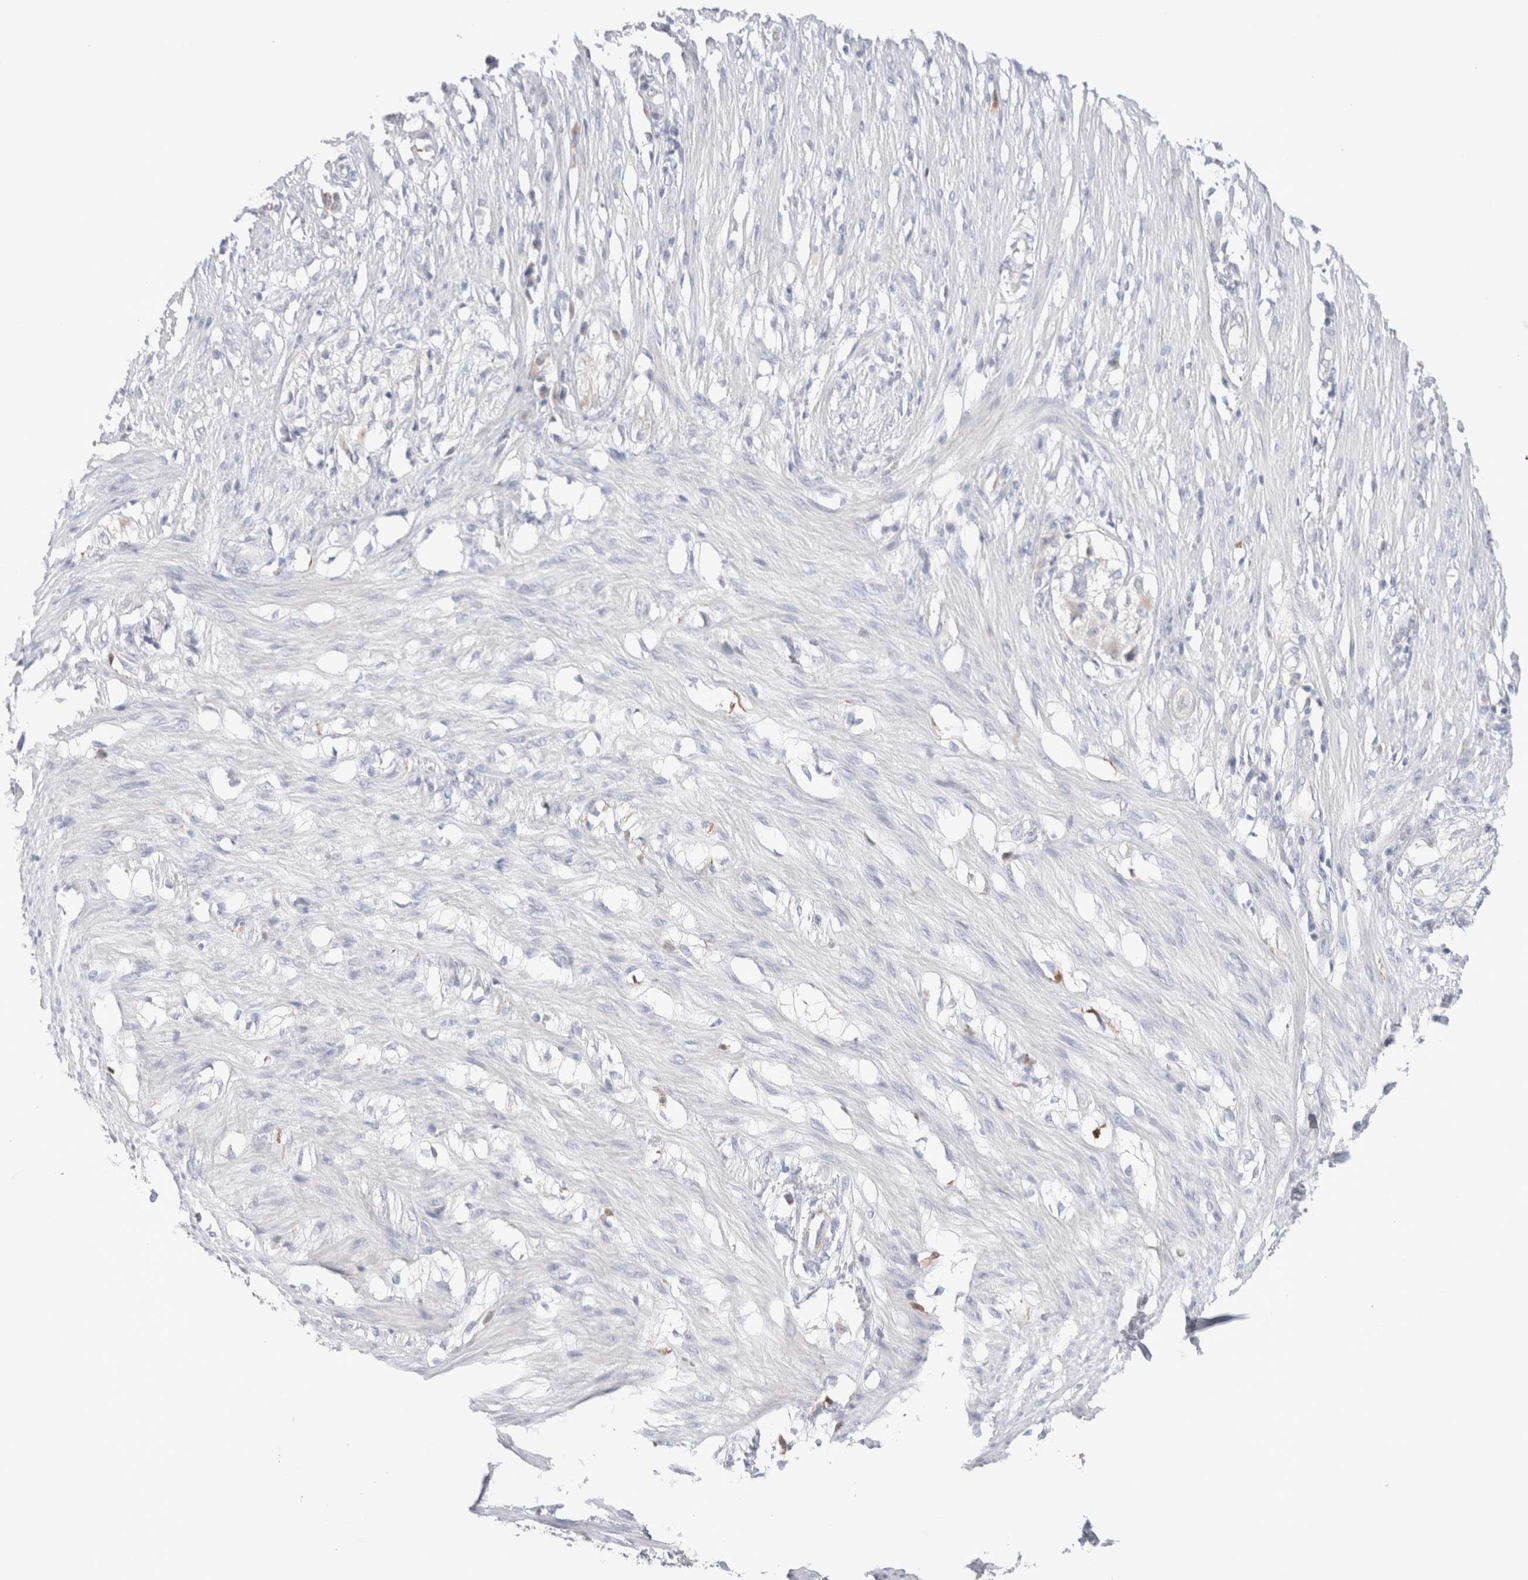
{"staining": {"intensity": "negative", "quantity": "none", "location": "none"}, "tissue": "smooth muscle", "cell_type": "Smooth muscle cells", "image_type": "normal", "snomed": [{"axis": "morphology", "description": "Normal tissue, NOS"}, {"axis": "morphology", "description": "Adenocarcinoma, NOS"}, {"axis": "topography", "description": "Smooth muscle"}, {"axis": "topography", "description": "Colon"}], "caption": "IHC of benign human smooth muscle demonstrates no positivity in smooth muscle cells.", "gene": "HPGDS", "patient": {"sex": "male", "age": 14}}